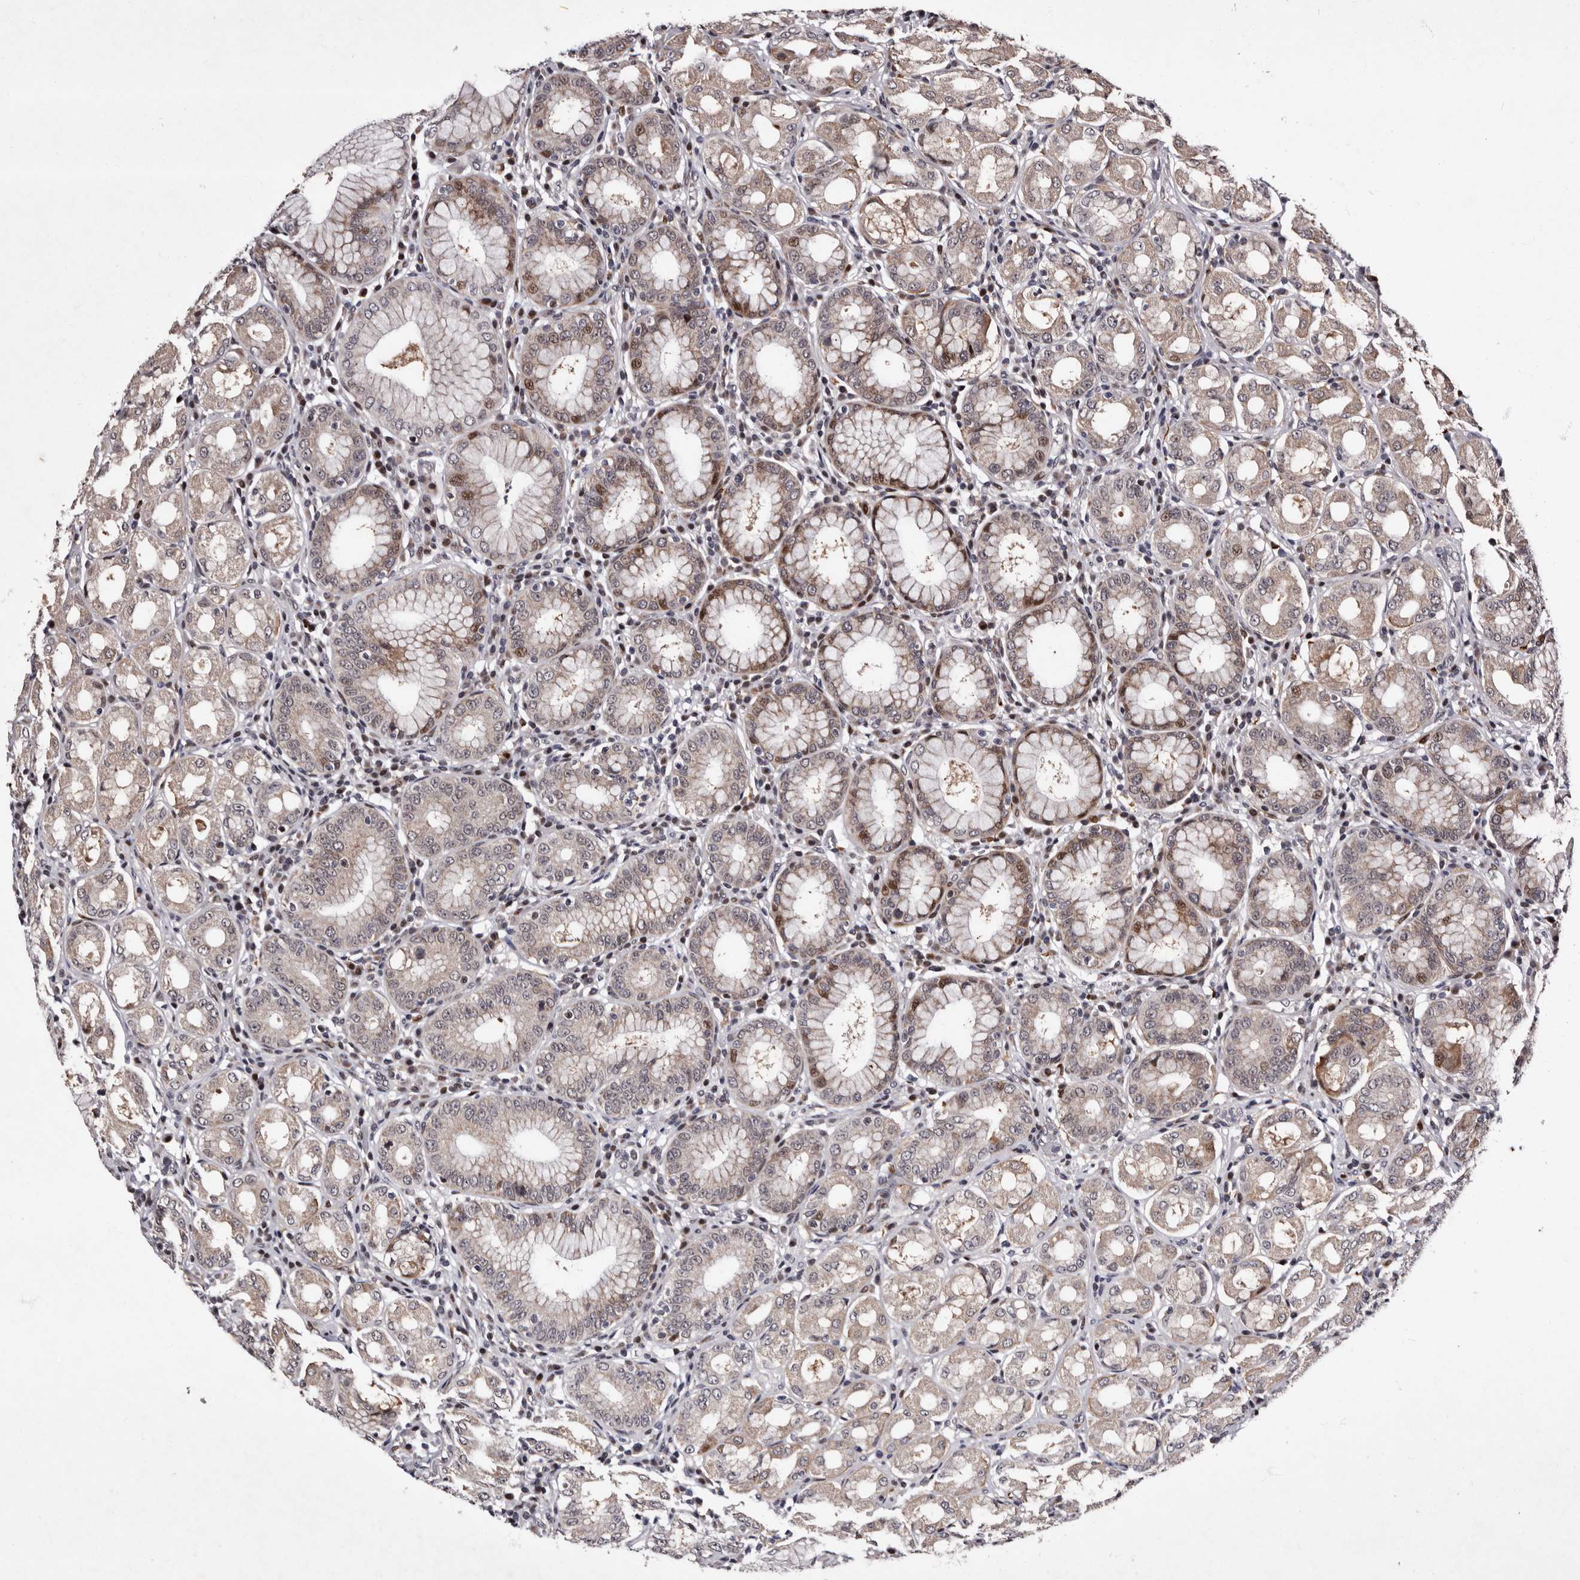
{"staining": {"intensity": "moderate", "quantity": "<25%", "location": "cytoplasmic/membranous,nuclear"}, "tissue": "stomach", "cell_type": "Glandular cells", "image_type": "normal", "snomed": [{"axis": "morphology", "description": "Normal tissue, NOS"}, {"axis": "topography", "description": "Stomach"}, {"axis": "topography", "description": "Stomach, lower"}], "caption": "An immunohistochemistry (IHC) micrograph of normal tissue is shown. Protein staining in brown shows moderate cytoplasmic/membranous,nuclear positivity in stomach within glandular cells.", "gene": "TNKS", "patient": {"sex": "female", "age": 56}}